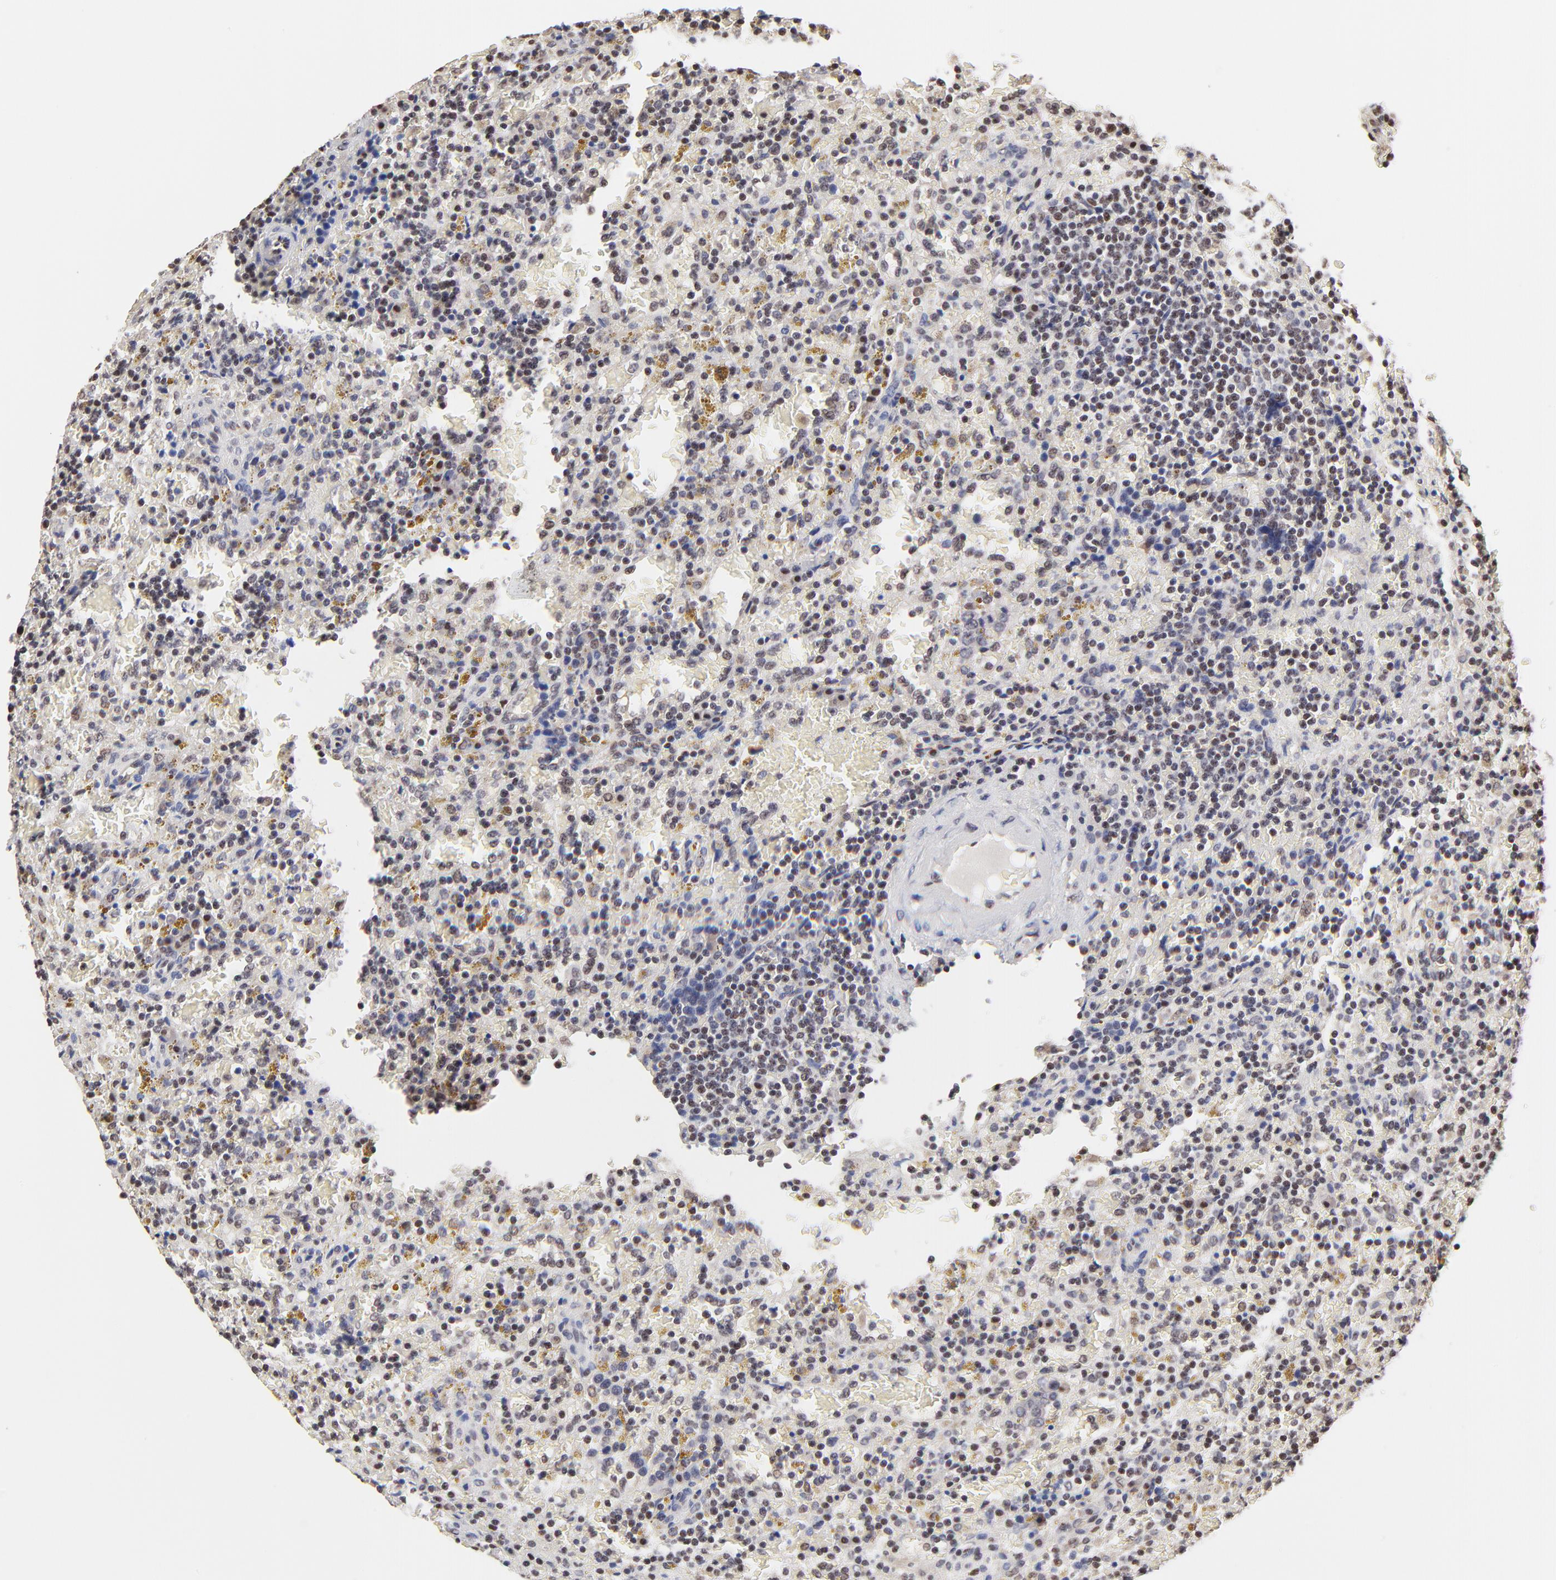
{"staining": {"intensity": "moderate", "quantity": "25%-75%", "location": "nuclear"}, "tissue": "lymphoma", "cell_type": "Tumor cells", "image_type": "cancer", "snomed": [{"axis": "morphology", "description": "Malignant lymphoma, non-Hodgkin's type, Low grade"}, {"axis": "topography", "description": "Spleen"}], "caption": "This is a micrograph of immunohistochemistry staining of malignant lymphoma, non-Hodgkin's type (low-grade), which shows moderate staining in the nuclear of tumor cells.", "gene": "DSN1", "patient": {"sex": "female", "age": 65}}